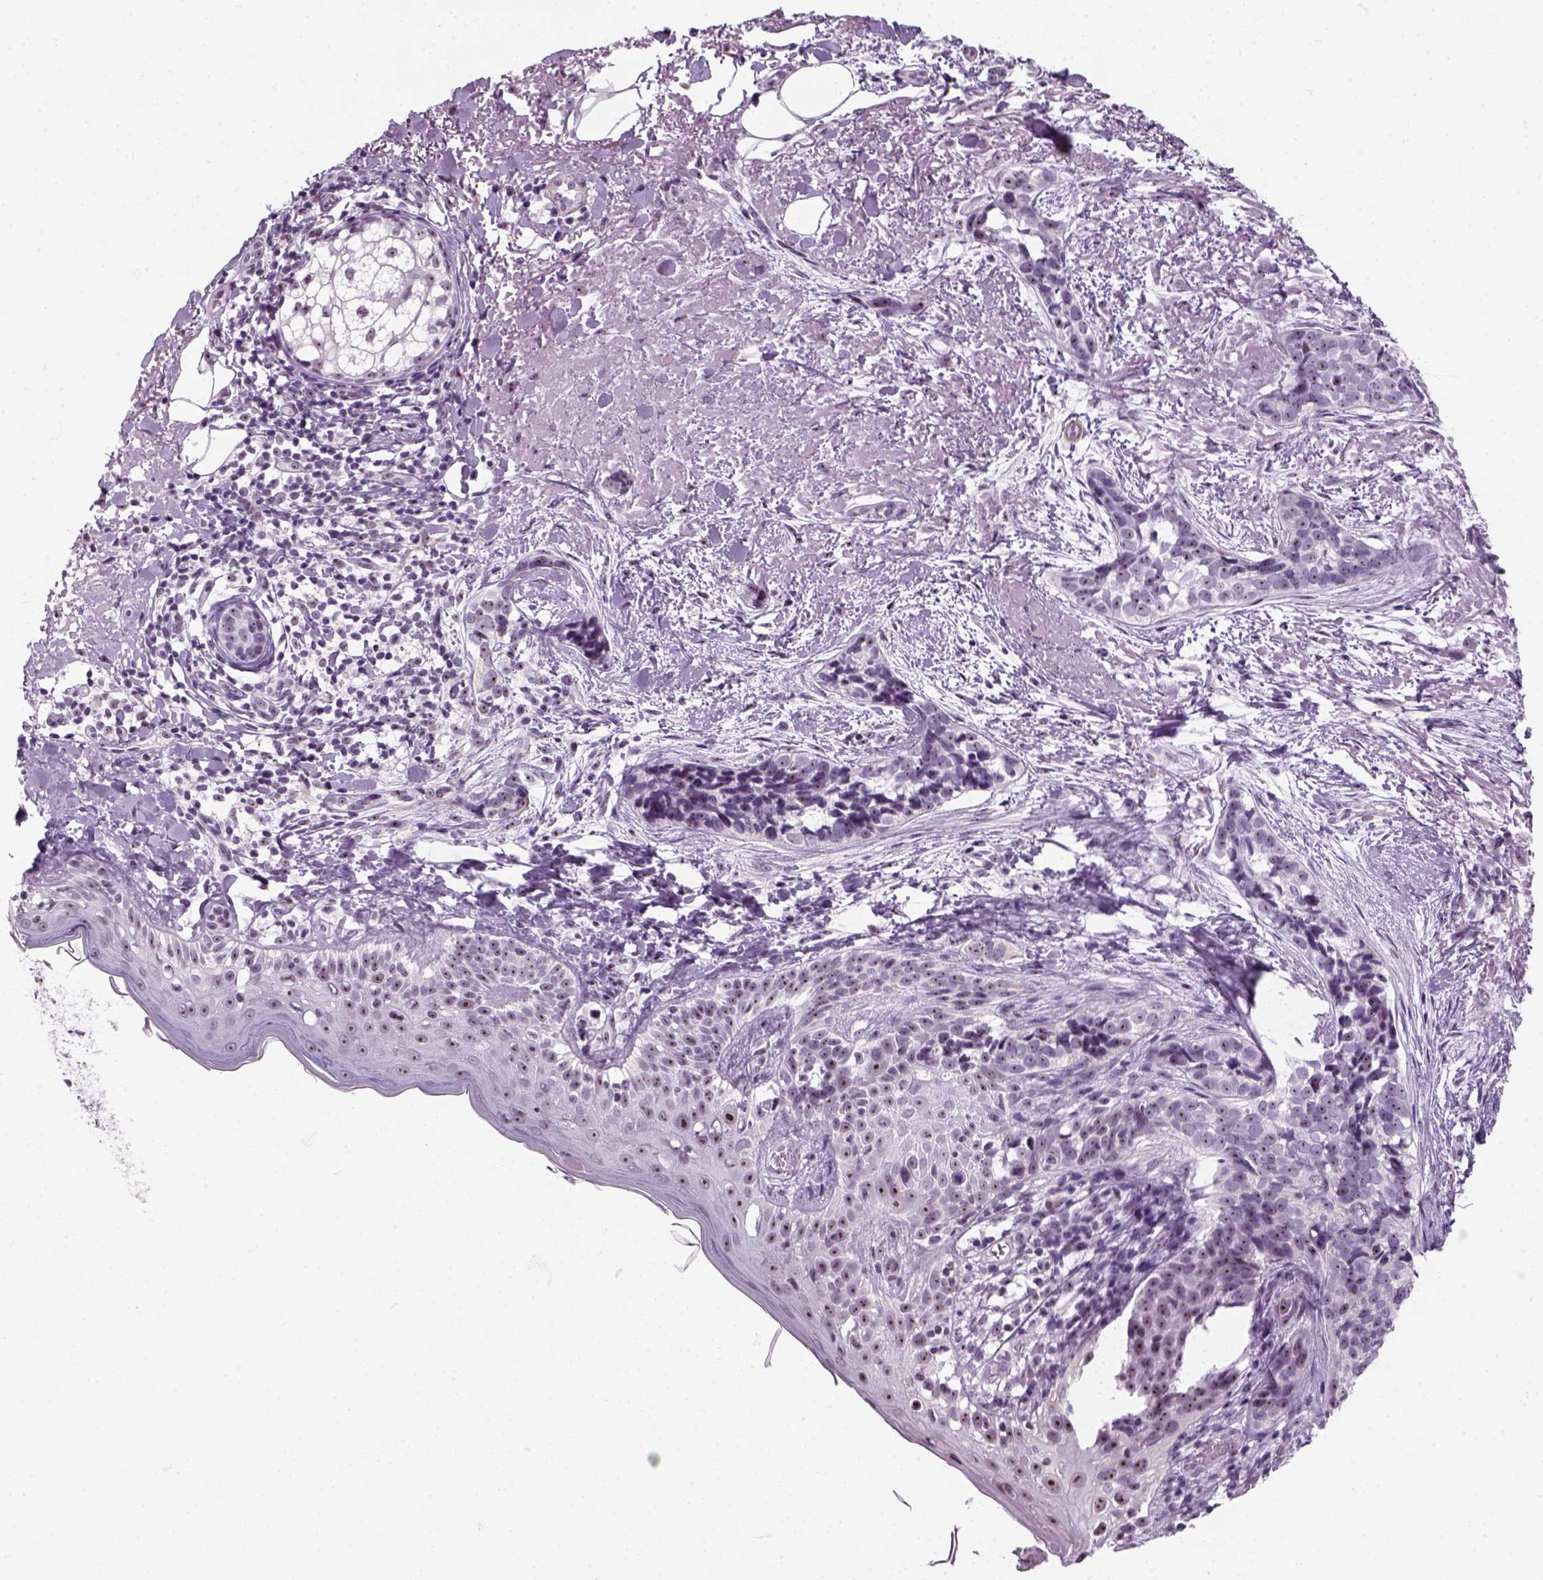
{"staining": {"intensity": "moderate", "quantity": "25%-75%", "location": "nuclear"}, "tissue": "skin cancer", "cell_type": "Tumor cells", "image_type": "cancer", "snomed": [{"axis": "morphology", "description": "Basal cell carcinoma"}, {"axis": "topography", "description": "Skin"}], "caption": "Skin basal cell carcinoma tissue reveals moderate nuclear expression in approximately 25%-75% of tumor cells", "gene": "ZNF865", "patient": {"sex": "male", "age": 87}}